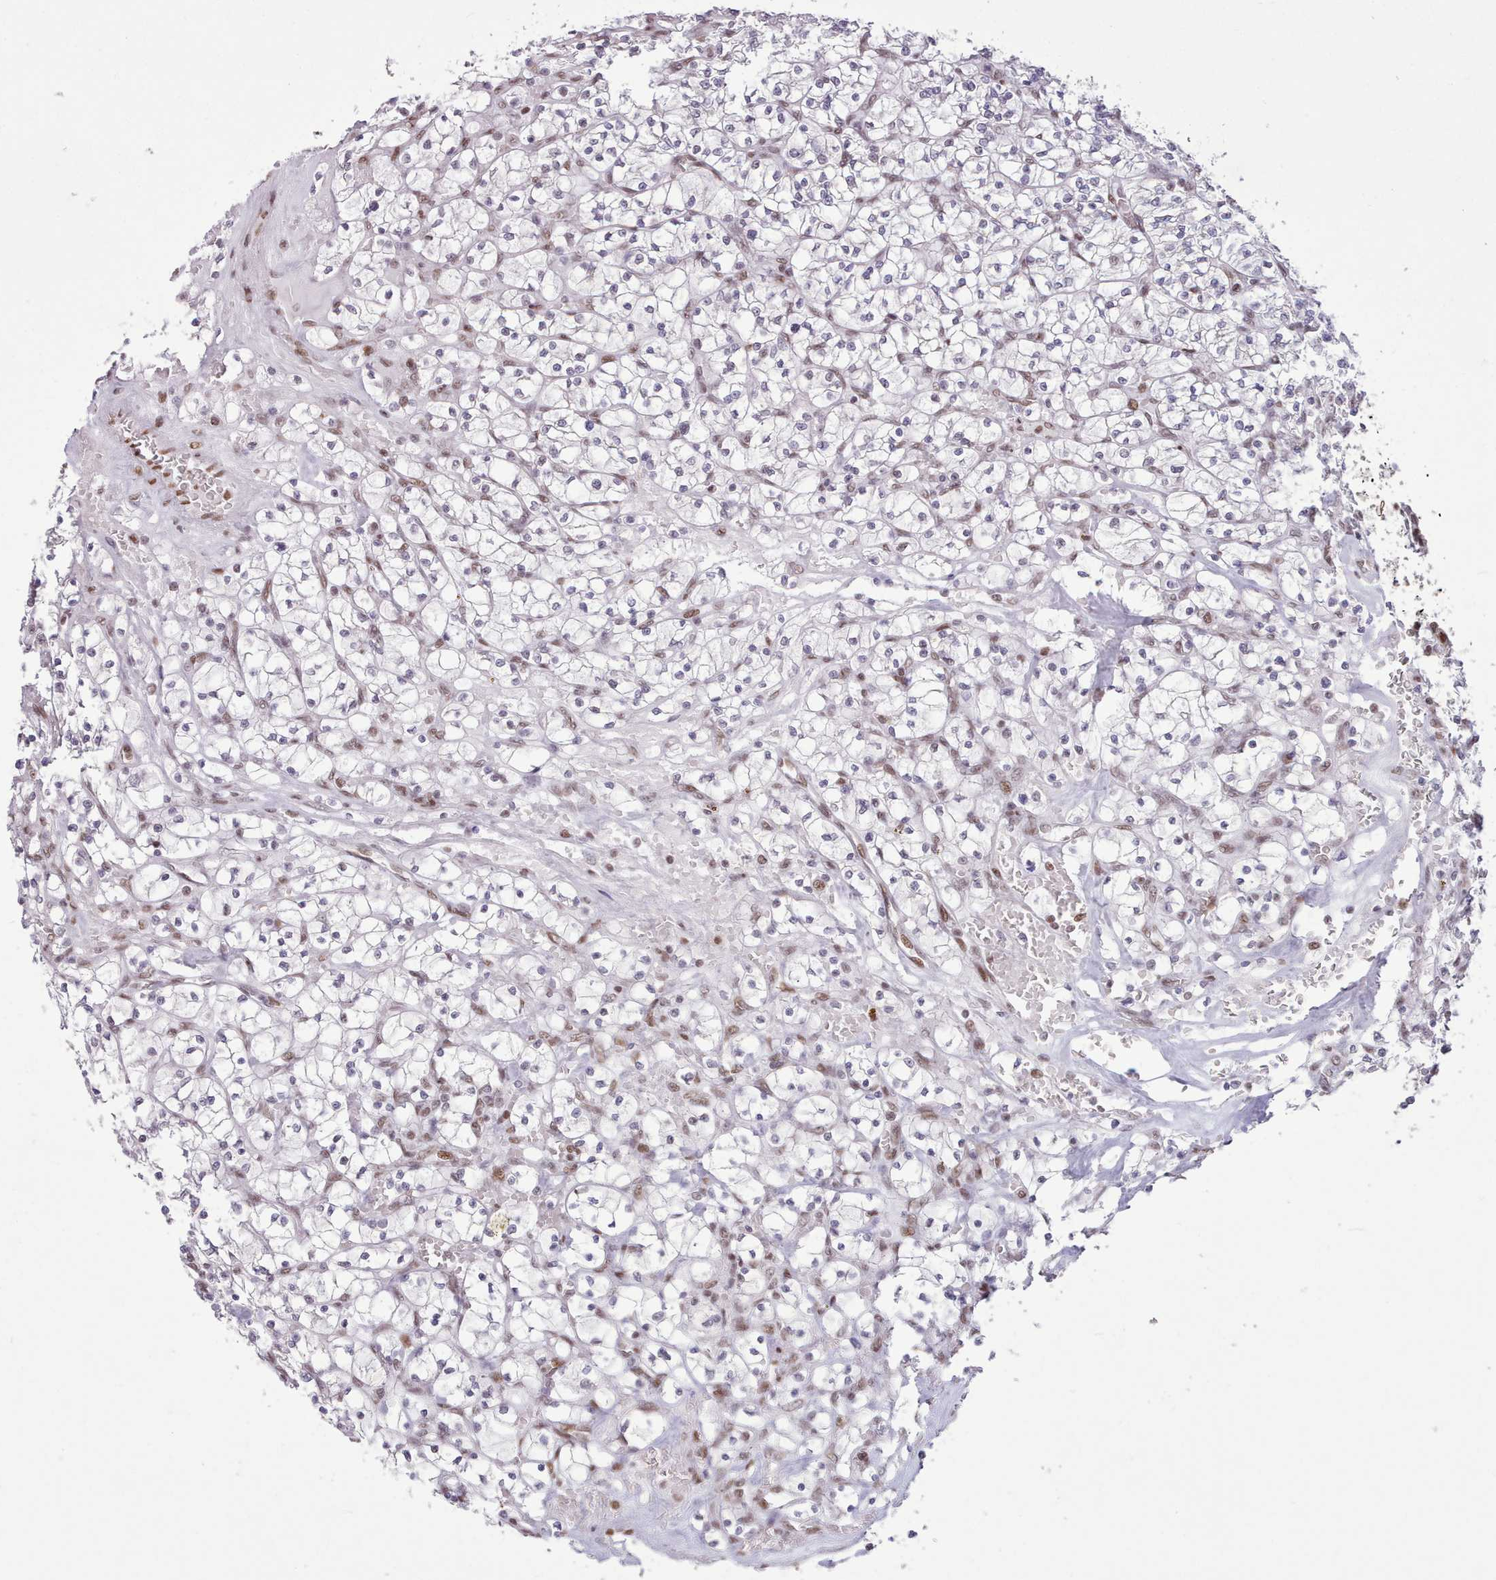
{"staining": {"intensity": "negative", "quantity": "none", "location": "none"}, "tissue": "renal cancer", "cell_type": "Tumor cells", "image_type": "cancer", "snomed": [{"axis": "morphology", "description": "Adenocarcinoma, NOS"}, {"axis": "topography", "description": "Kidney"}], "caption": "The histopathology image demonstrates no staining of tumor cells in renal adenocarcinoma.", "gene": "TAF15", "patient": {"sex": "female", "age": 64}}